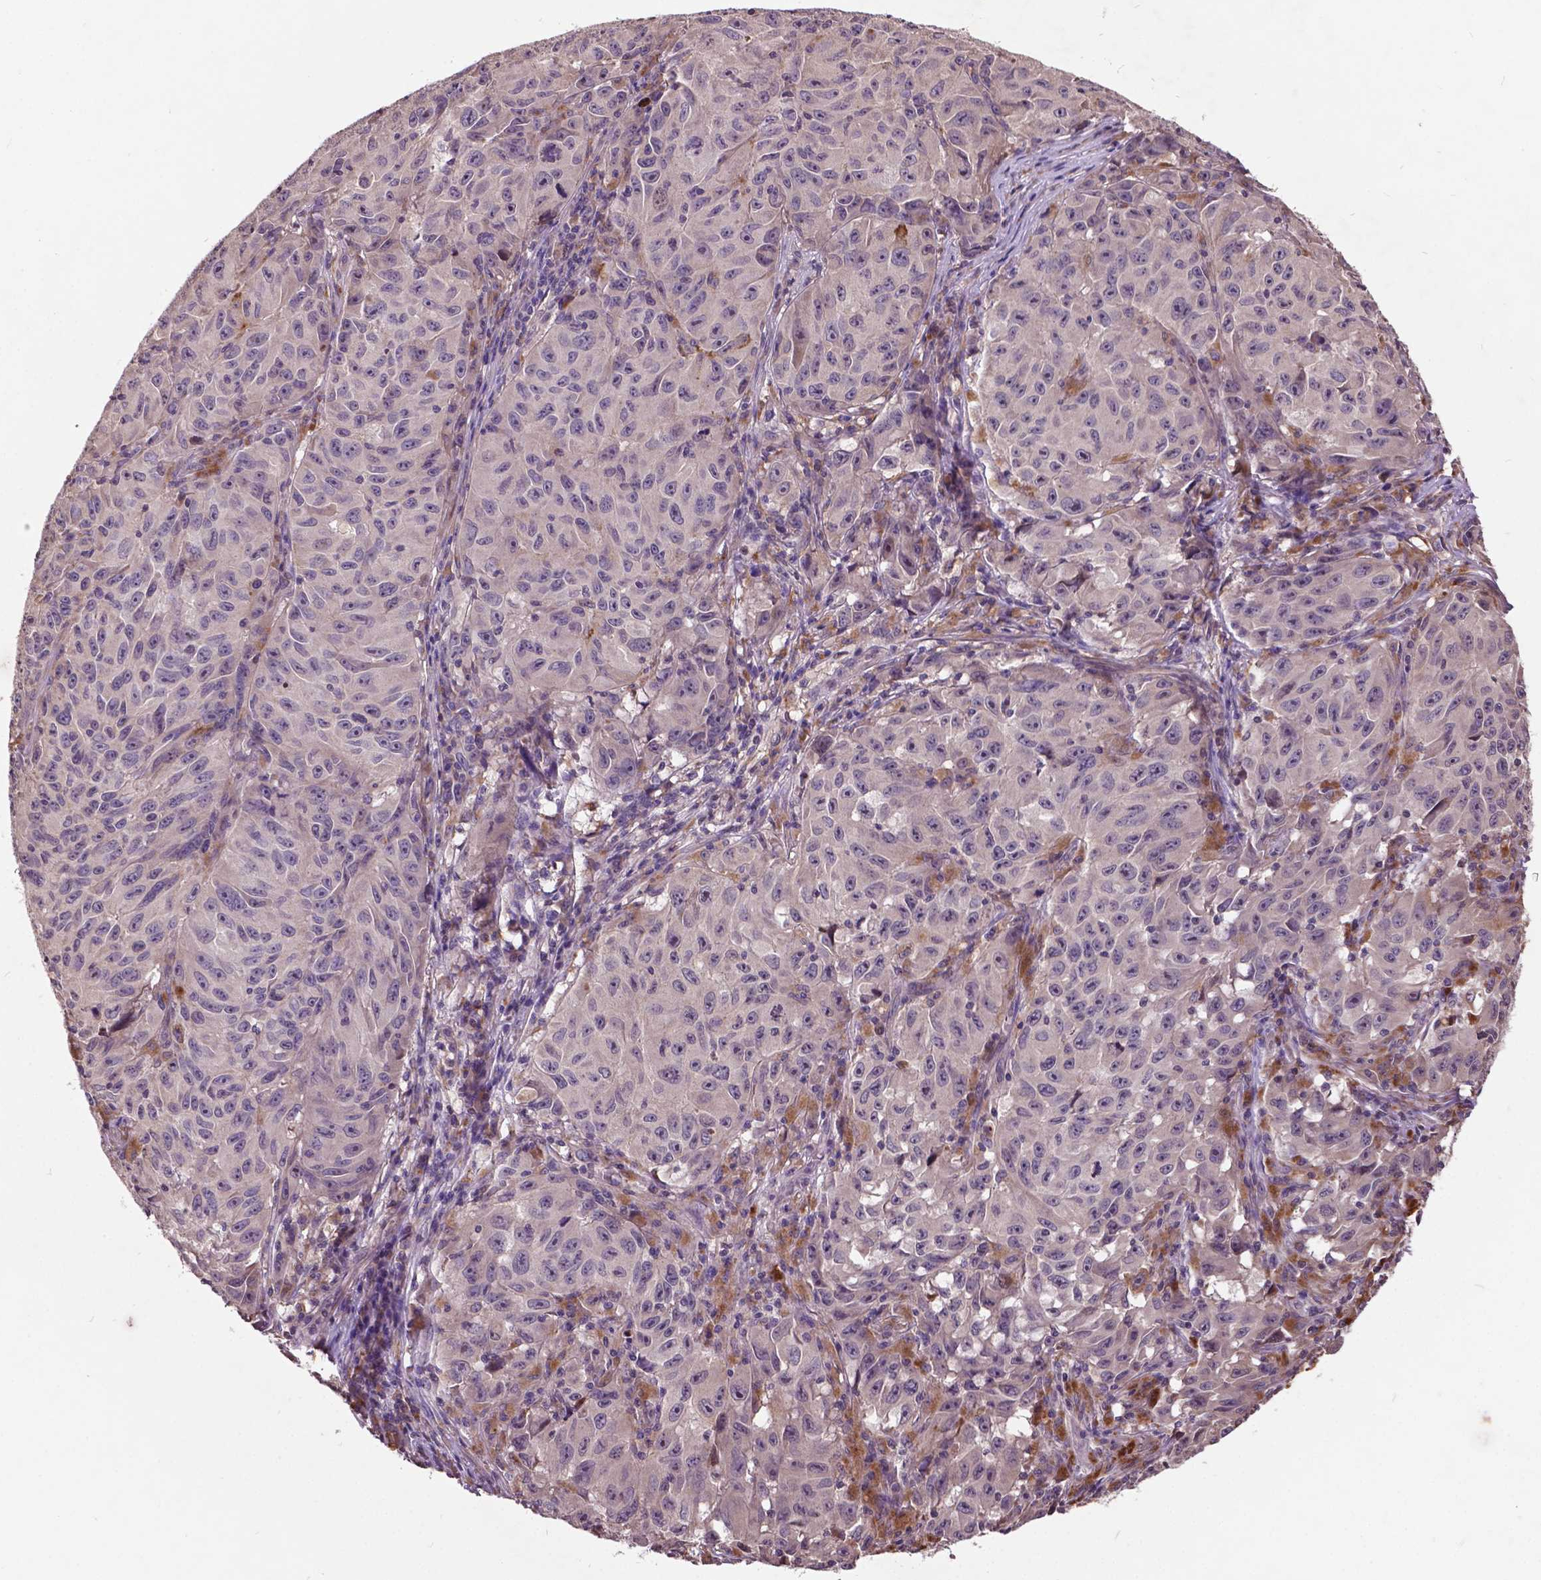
{"staining": {"intensity": "negative", "quantity": "none", "location": "none"}, "tissue": "melanoma", "cell_type": "Tumor cells", "image_type": "cancer", "snomed": [{"axis": "morphology", "description": "Malignant melanoma, NOS"}, {"axis": "topography", "description": "Vulva, labia, clitoris and Bartholin´s gland, NO"}], "caption": "IHC photomicrograph of melanoma stained for a protein (brown), which demonstrates no staining in tumor cells.", "gene": "AP1S3", "patient": {"sex": "female", "age": 75}}